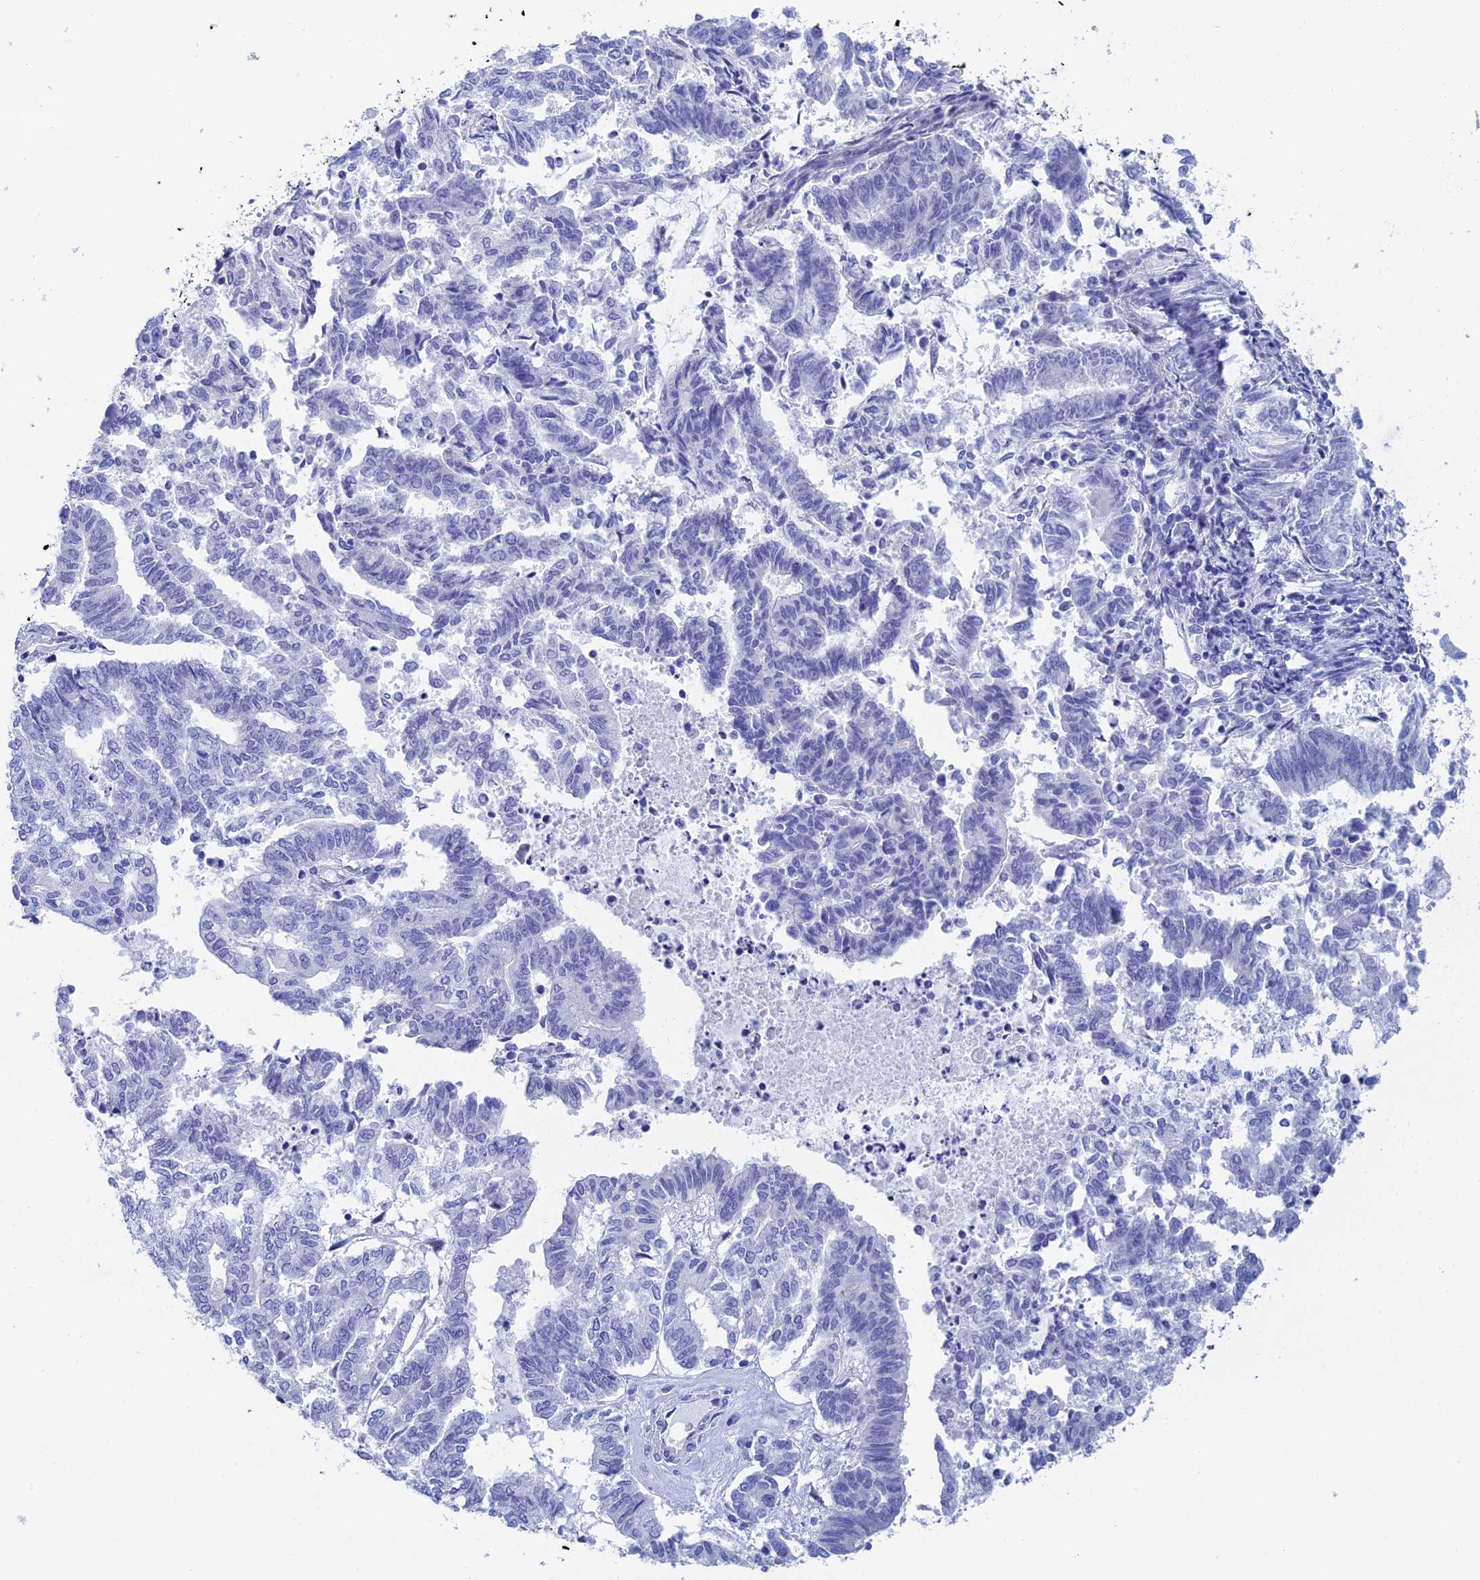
{"staining": {"intensity": "negative", "quantity": "none", "location": "none"}, "tissue": "endometrial cancer", "cell_type": "Tumor cells", "image_type": "cancer", "snomed": [{"axis": "morphology", "description": "Adenocarcinoma, NOS"}, {"axis": "topography", "description": "Endometrium"}], "caption": "Endometrial cancer stained for a protein using immunohistochemistry (IHC) displays no positivity tumor cells.", "gene": "TEX101", "patient": {"sex": "female", "age": 79}}